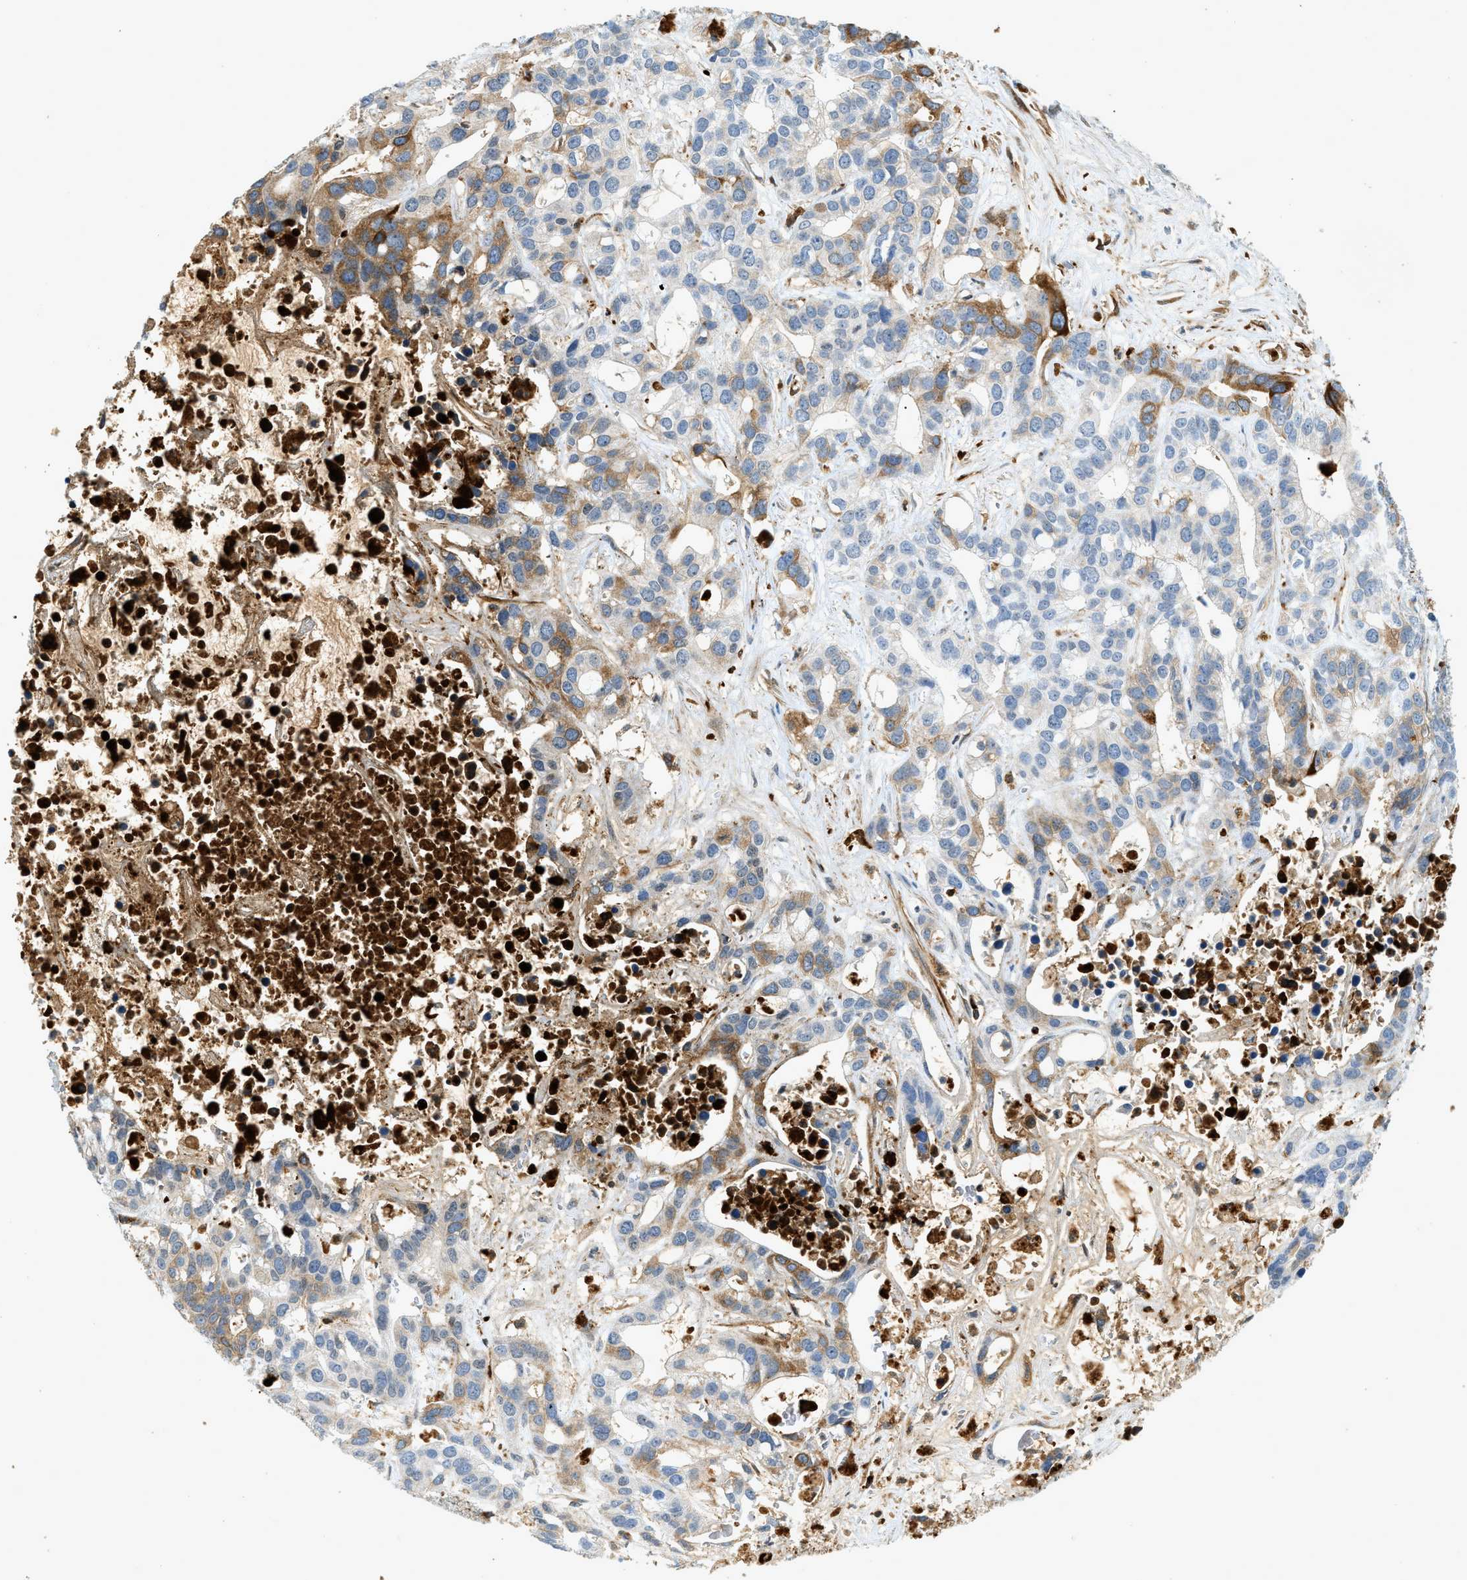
{"staining": {"intensity": "moderate", "quantity": "25%-75%", "location": "cytoplasmic/membranous"}, "tissue": "liver cancer", "cell_type": "Tumor cells", "image_type": "cancer", "snomed": [{"axis": "morphology", "description": "Cholangiocarcinoma"}, {"axis": "topography", "description": "Liver"}], "caption": "Human liver cancer (cholangiocarcinoma) stained with a brown dye reveals moderate cytoplasmic/membranous positive staining in approximately 25%-75% of tumor cells.", "gene": "F2", "patient": {"sex": "female", "age": 65}}